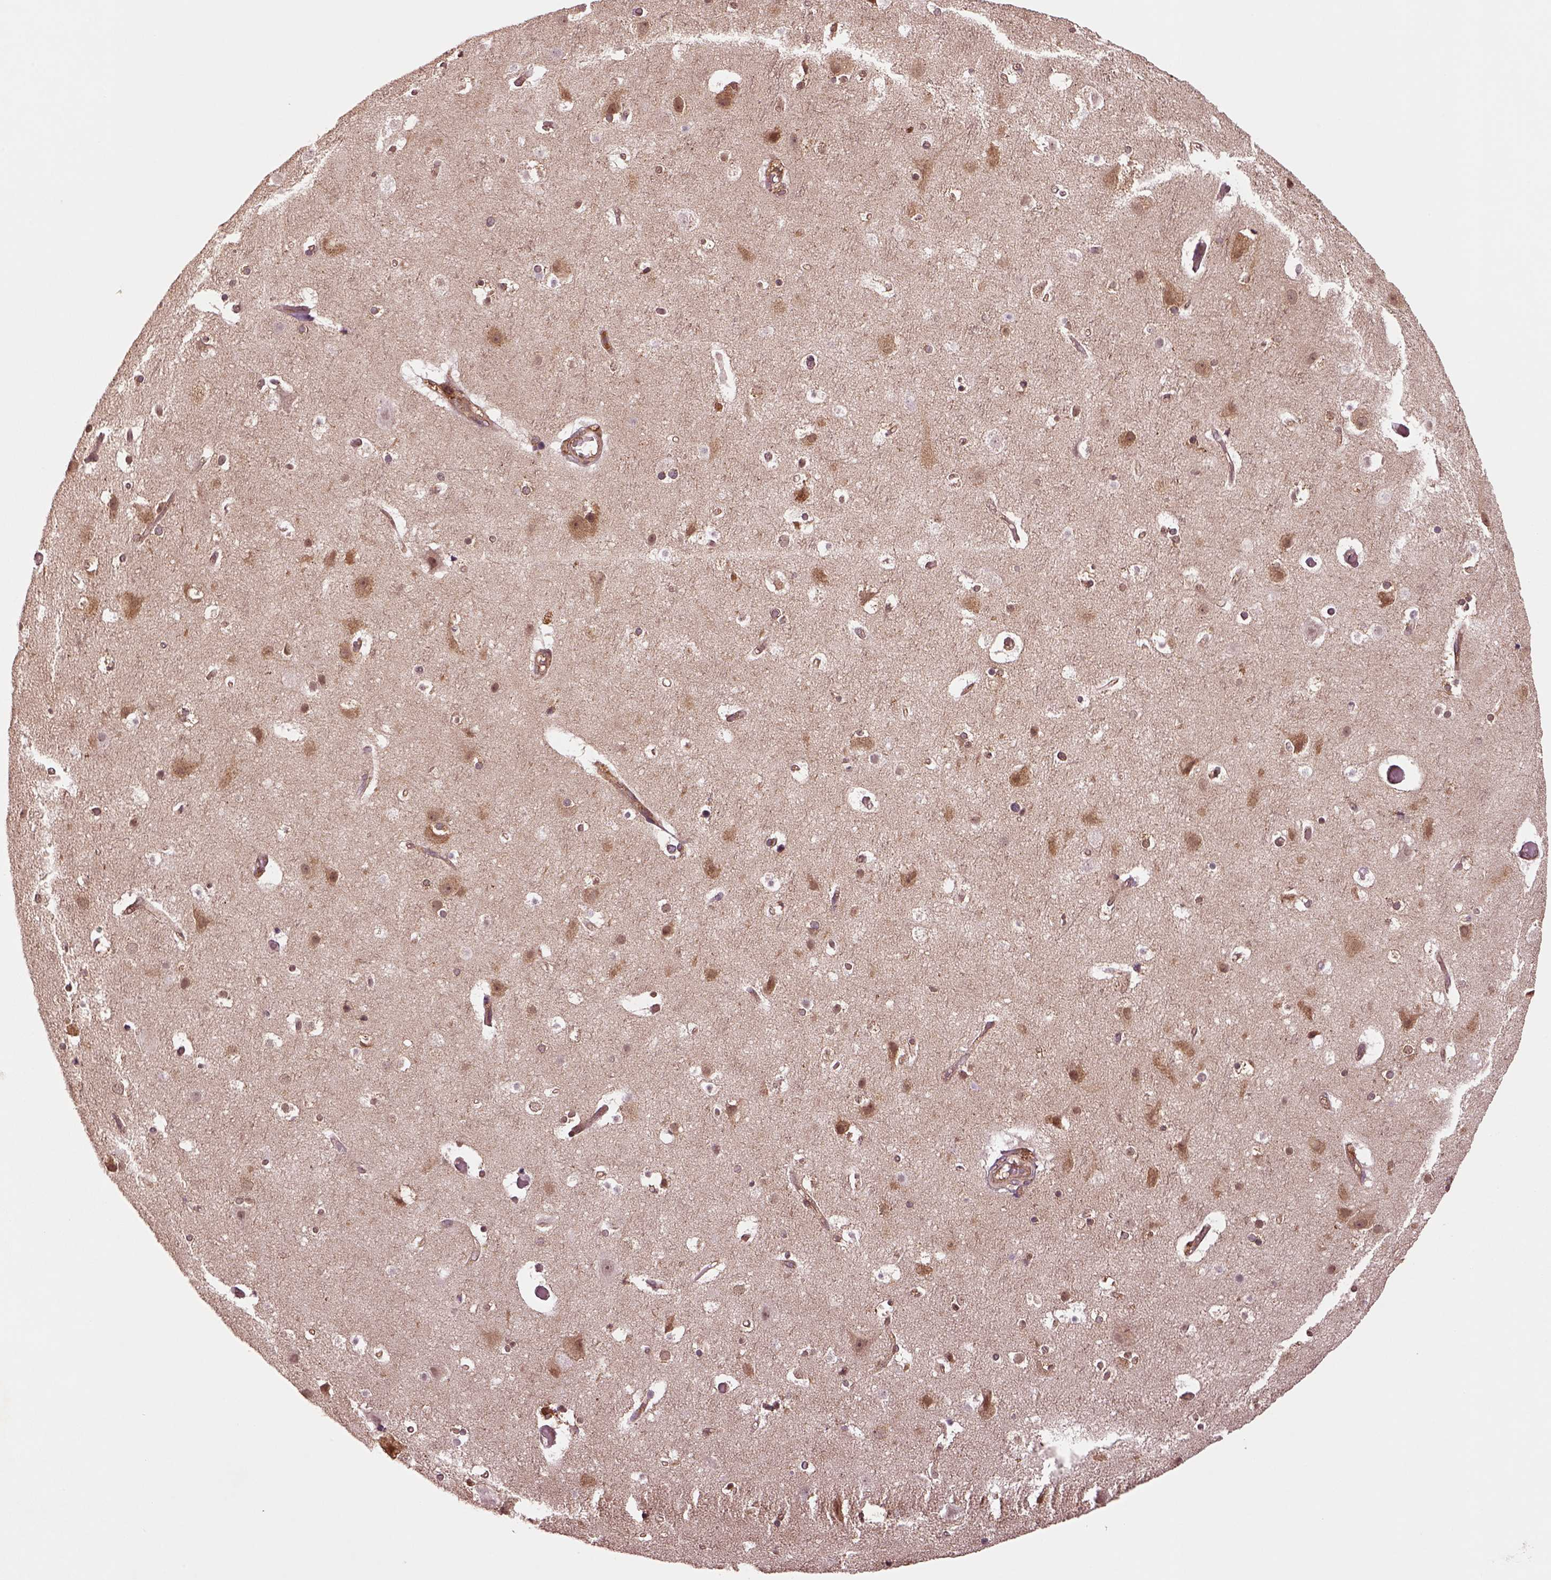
{"staining": {"intensity": "weak", "quantity": ">75%", "location": "cytoplasmic/membranous"}, "tissue": "cerebral cortex", "cell_type": "Endothelial cells", "image_type": "normal", "snomed": [{"axis": "morphology", "description": "Normal tissue, NOS"}, {"axis": "topography", "description": "Cerebral cortex"}], "caption": "Cerebral cortex stained with IHC shows weak cytoplasmic/membranous positivity in about >75% of endothelial cells.", "gene": "WASHC2A", "patient": {"sex": "female", "age": 52}}